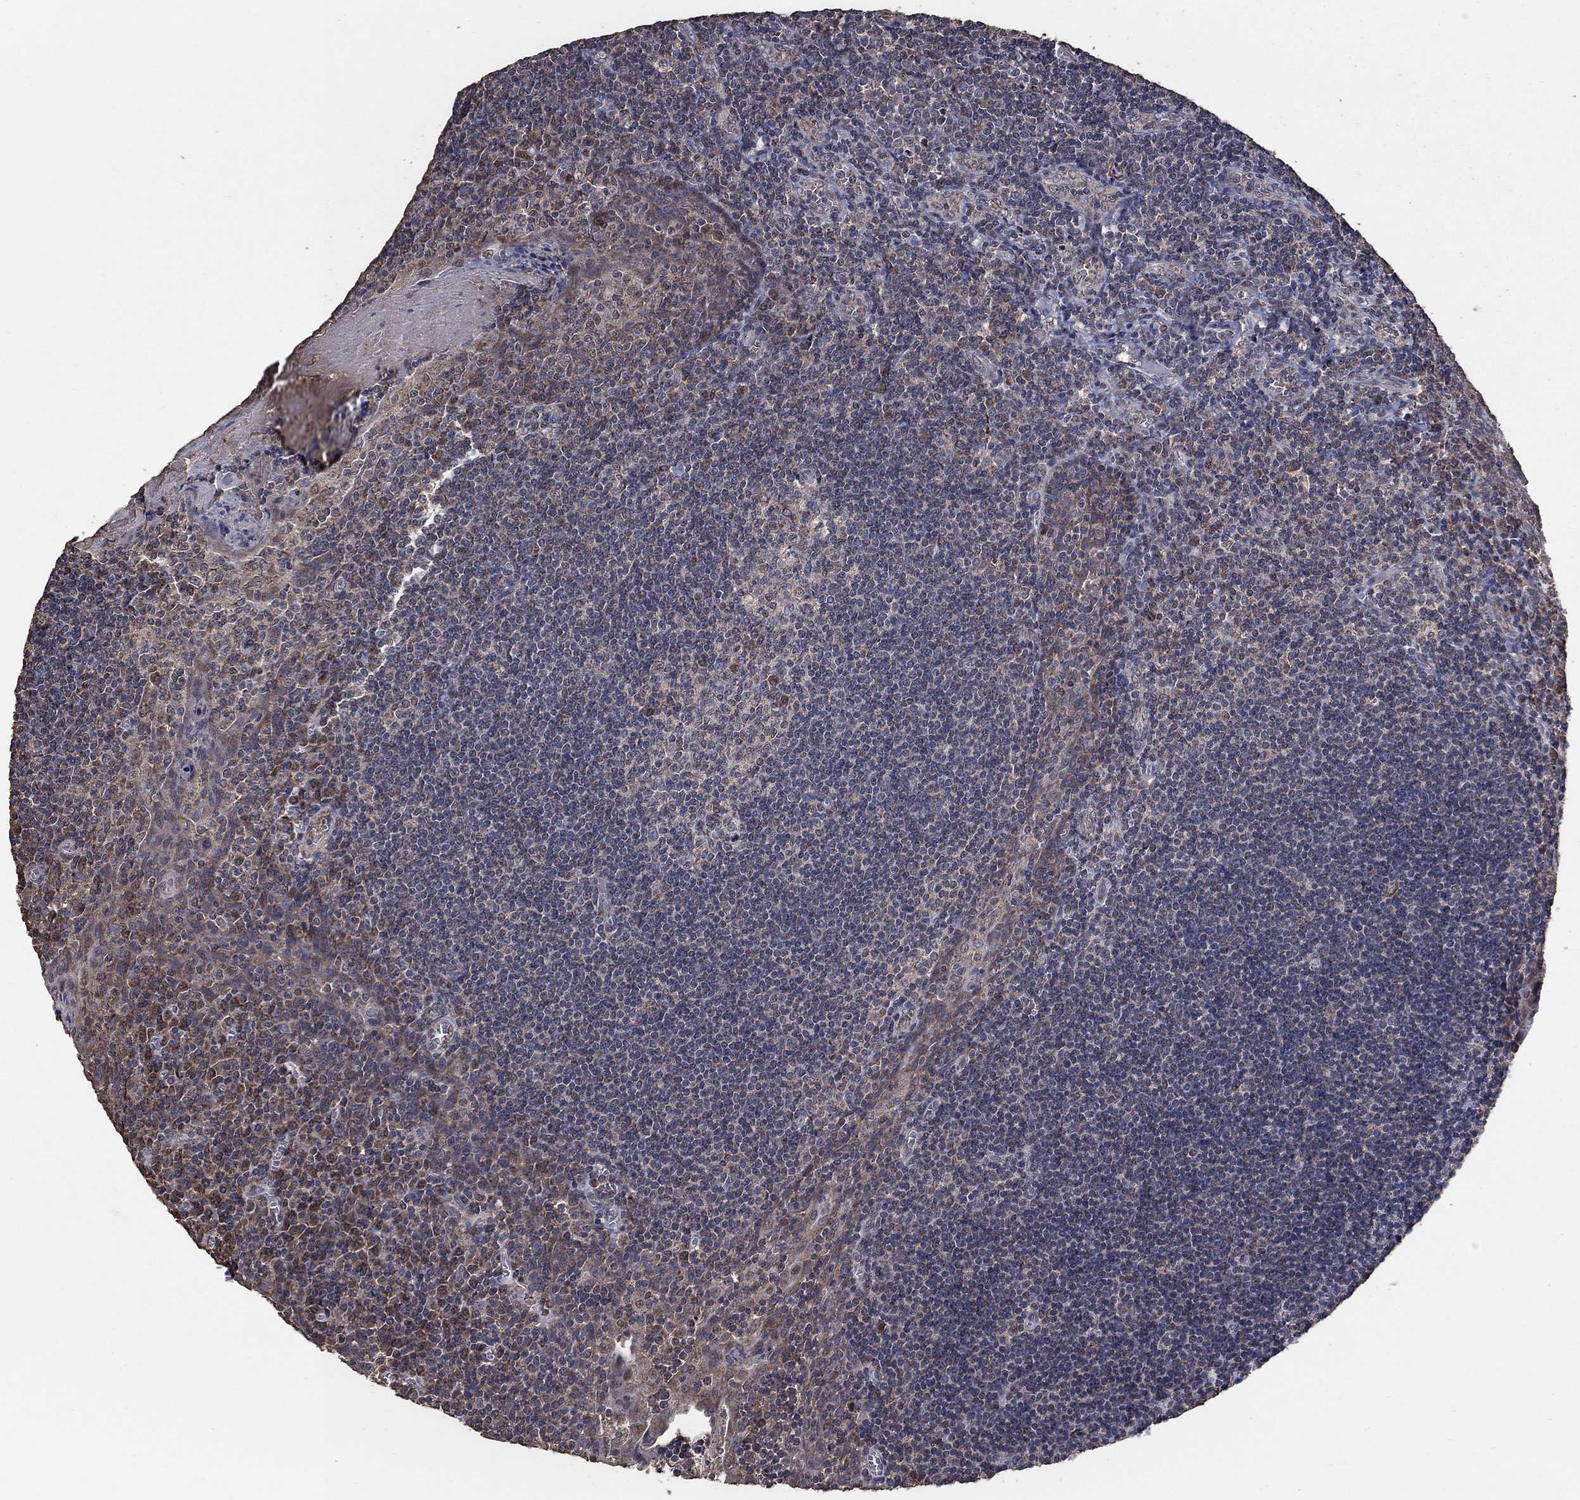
{"staining": {"intensity": "strong", "quantity": "<25%", "location": "cytoplasmic/membranous"}, "tissue": "tonsil", "cell_type": "Germinal center cells", "image_type": "normal", "snomed": [{"axis": "morphology", "description": "Normal tissue, NOS"}, {"axis": "morphology", "description": "Inflammation, NOS"}, {"axis": "topography", "description": "Tonsil"}], "caption": "Tonsil stained with a brown dye displays strong cytoplasmic/membranous positive positivity in approximately <25% of germinal center cells.", "gene": "MRPS24", "patient": {"sex": "female", "age": 31}}